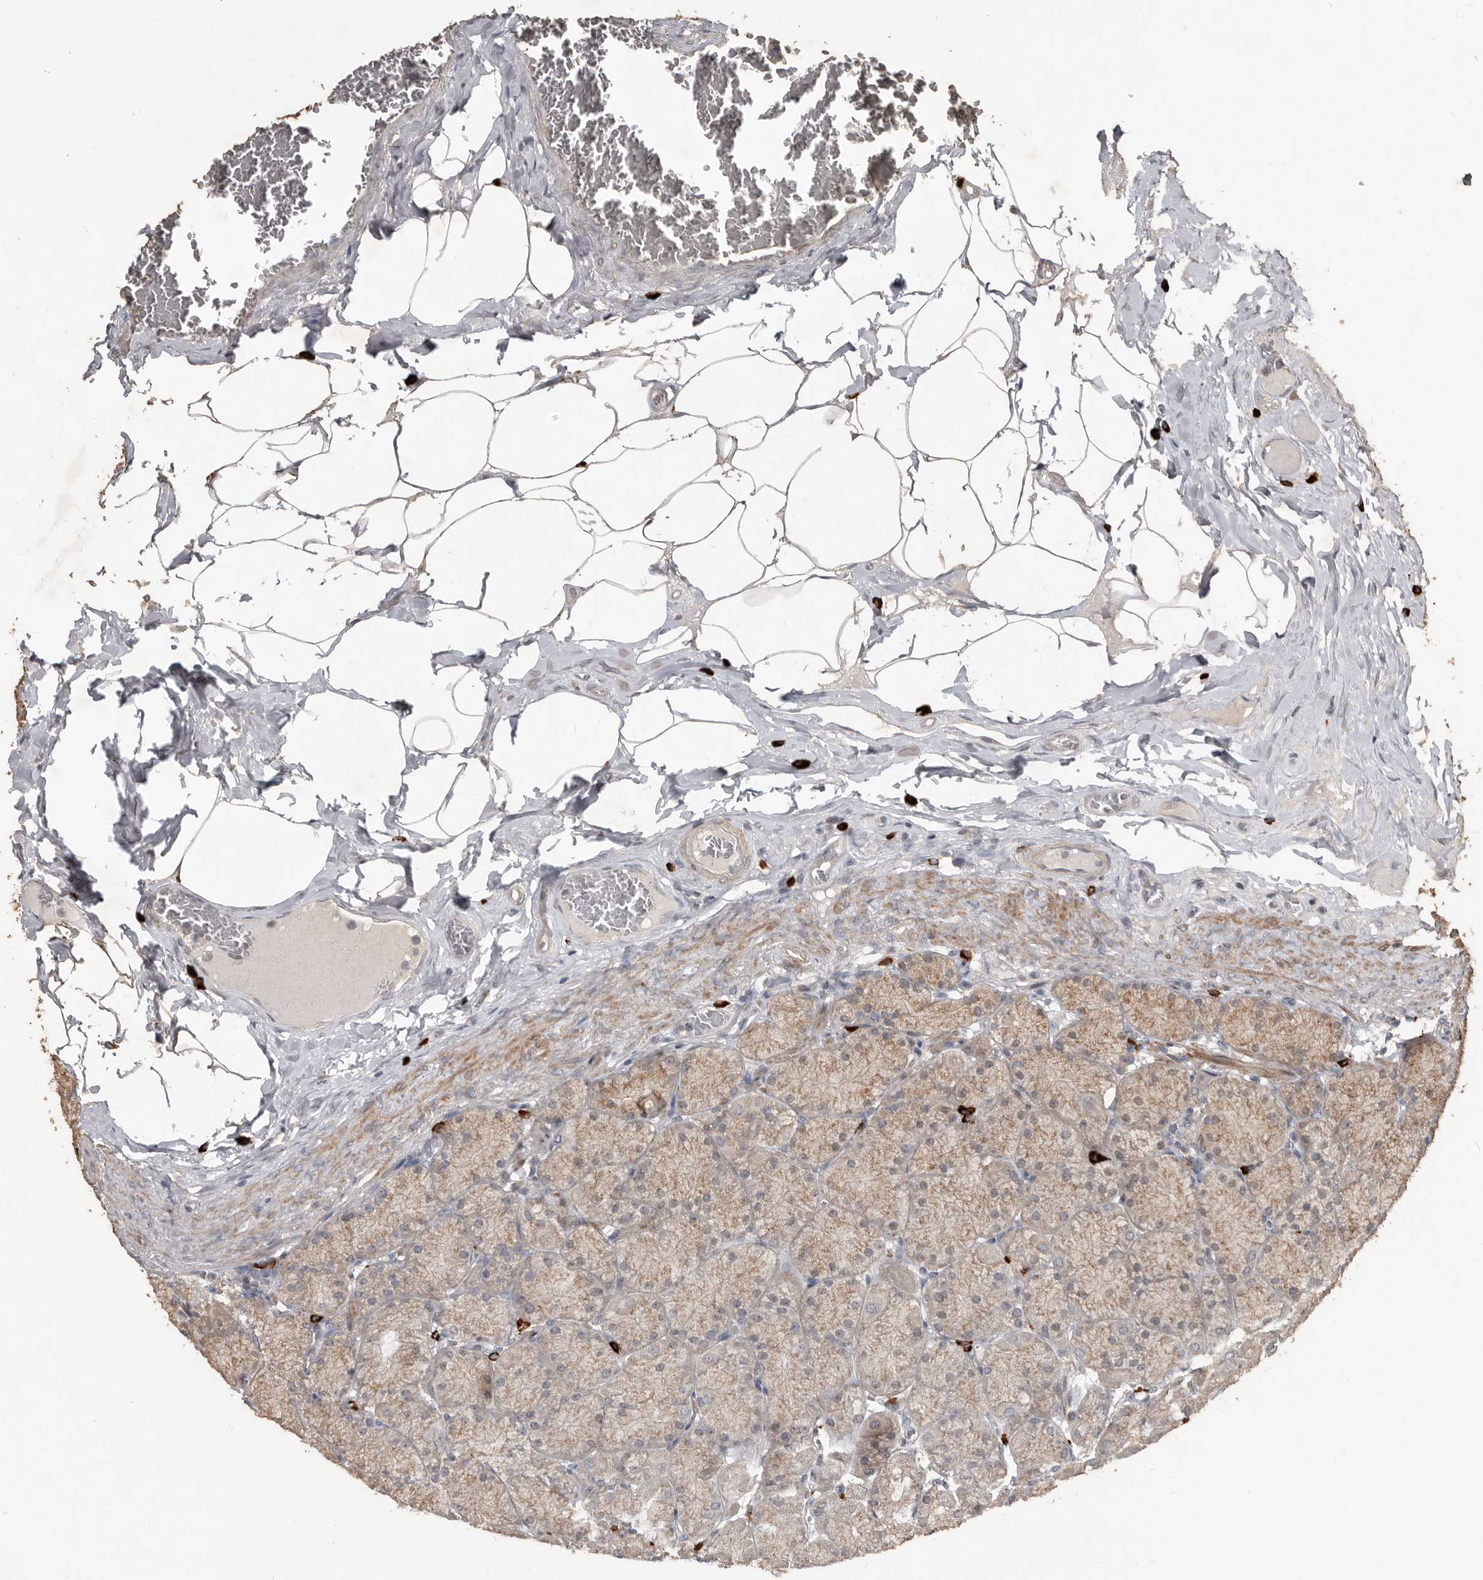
{"staining": {"intensity": "weak", "quantity": "25%-75%", "location": "cytoplasmic/membranous"}, "tissue": "stomach", "cell_type": "Glandular cells", "image_type": "normal", "snomed": [{"axis": "morphology", "description": "Normal tissue, NOS"}, {"axis": "topography", "description": "Stomach, upper"}], "caption": "Weak cytoplasmic/membranous staining is seen in approximately 25%-75% of glandular cells in unremarkable stomach.", "gene": "BAMBI", "patient": {"sex": "female", "age": 56}}